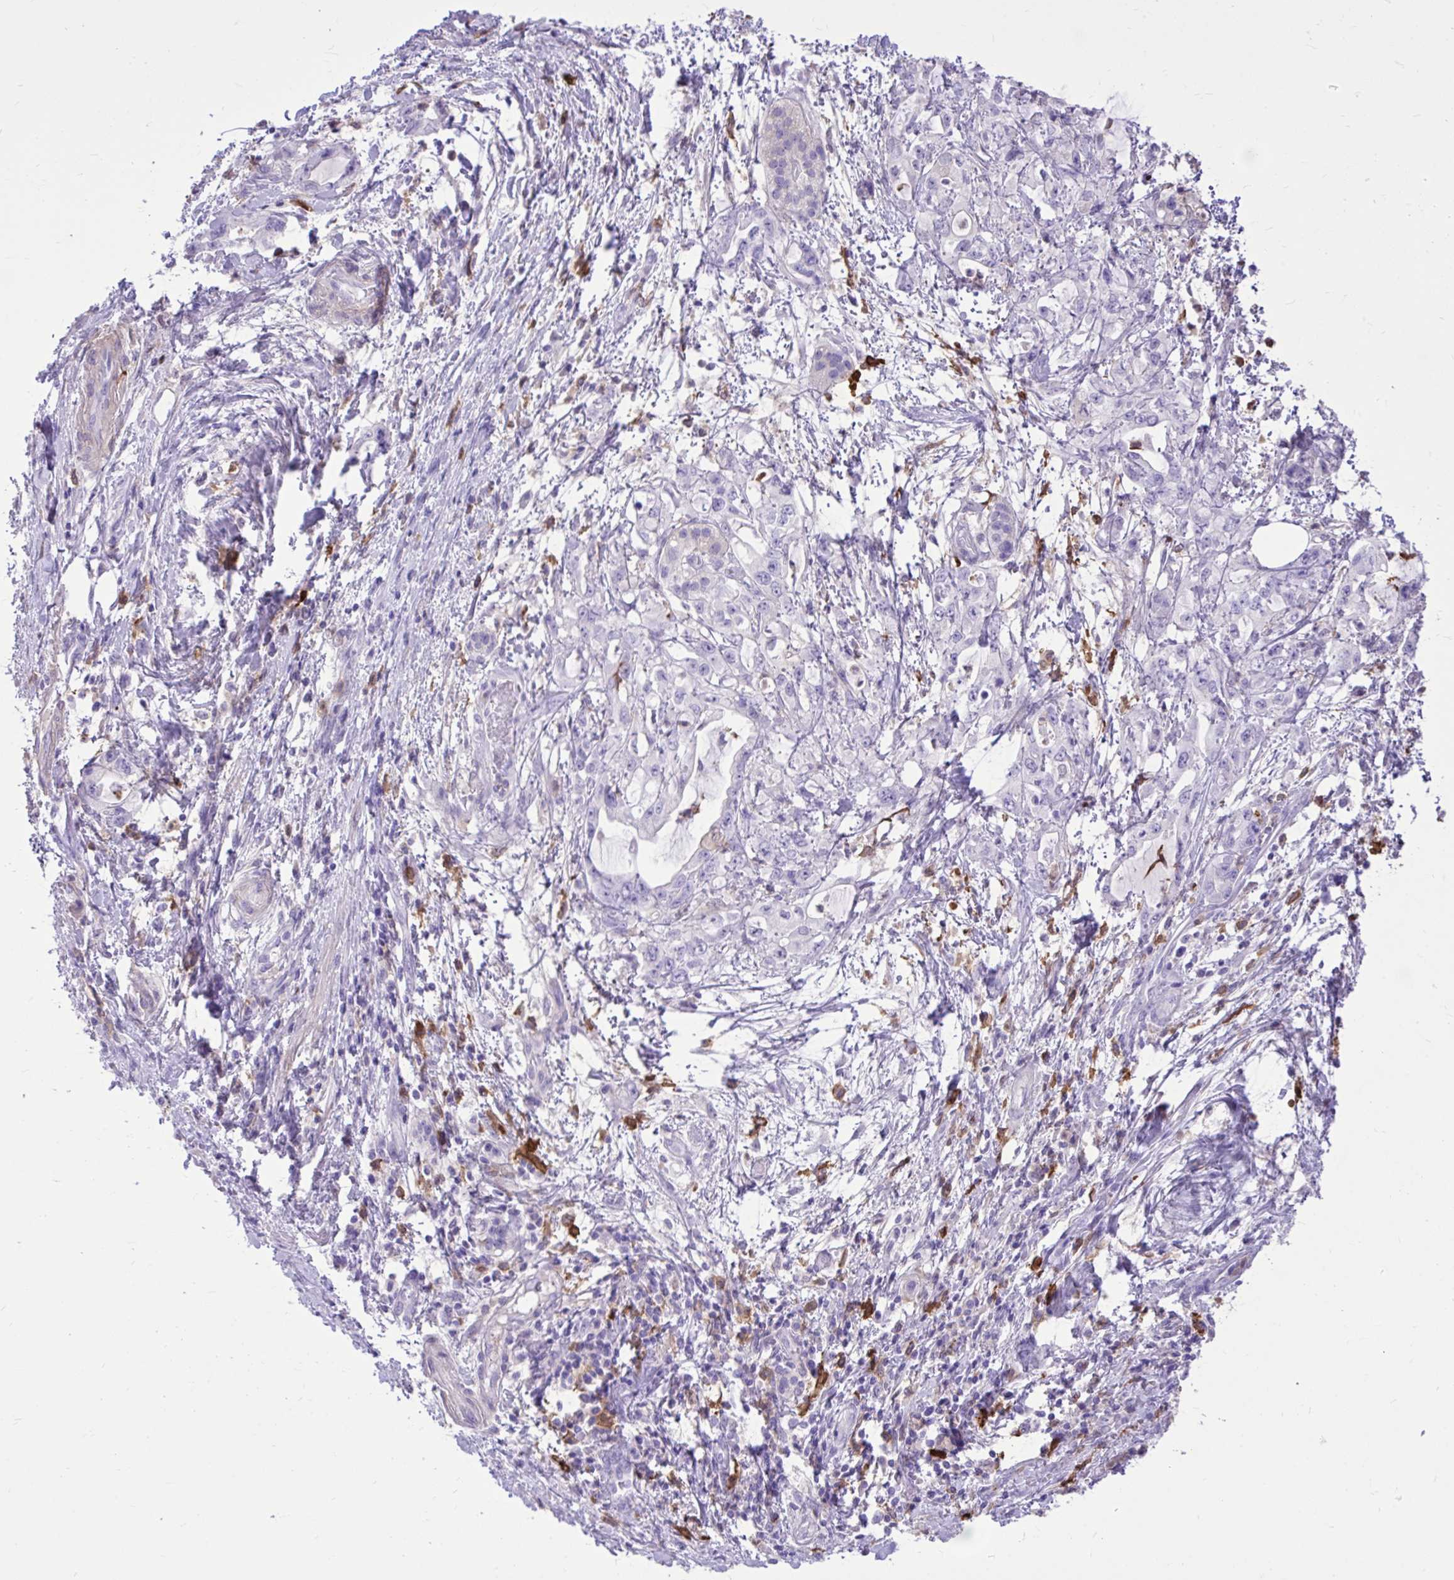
{"staining": {"intensity": "negative", "quantity": "none", "location": "none"}, "tissue": "pancreatic cancer", "cell_type": "Tumor cells", "image_type": "cancer", "snomed": [{"axis": "morphology", "description": "Adenocarcinoma, NOS"}, {"axis": "topography", "description": "Pancreas"}], "caption": "Pancreatic cancer was stained to show a protein in brown. There is no significant positivity in tumor cells. (Brightfield microscopy of DAB immunohistochemistry (IHC) at high magnification).", "gene": "TLR7", "patient": {"sex": "female", "age": 61}}